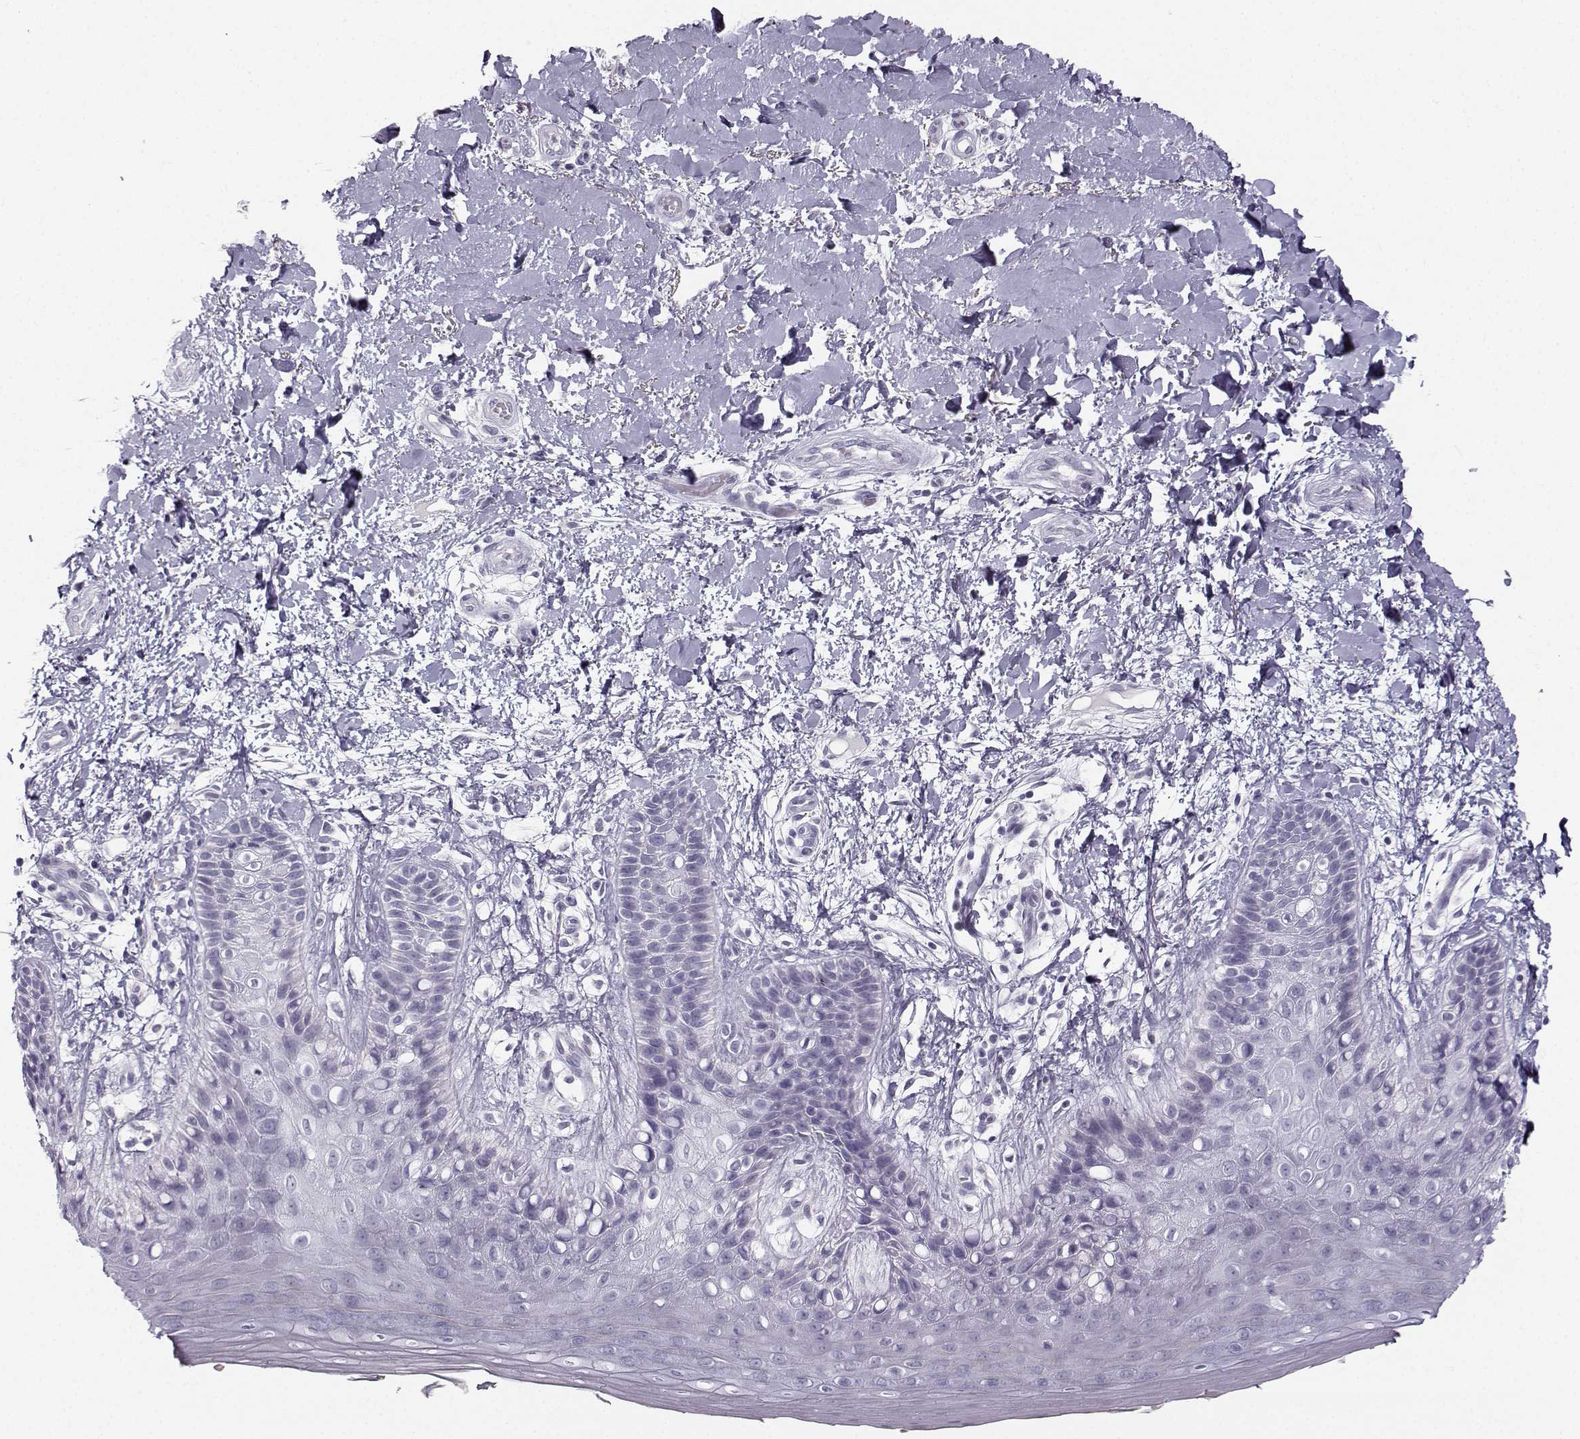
{"staining": {"intensity": "negative", "quantity": "none", "location": "none"}, "tissue": "skin", "cell_type": "Epidermal cells", "image_type": "normal", "snomed": [{"axis": "morphology", "description": "Normal tissue, NOS"}, {"axis": "topography", "description": "Anal"}], "caption": "IHC histopathology image of normal skin stained for a protein (brown), which displays no positivity in epidermal cells. The staining is performed using DAB (3,3'-diaminobenzidine) brown chromogen with nuclei counter-stained in using hematoxylin.", "gene": "CASR", "patient": {"sex": "male", "age": 36}}